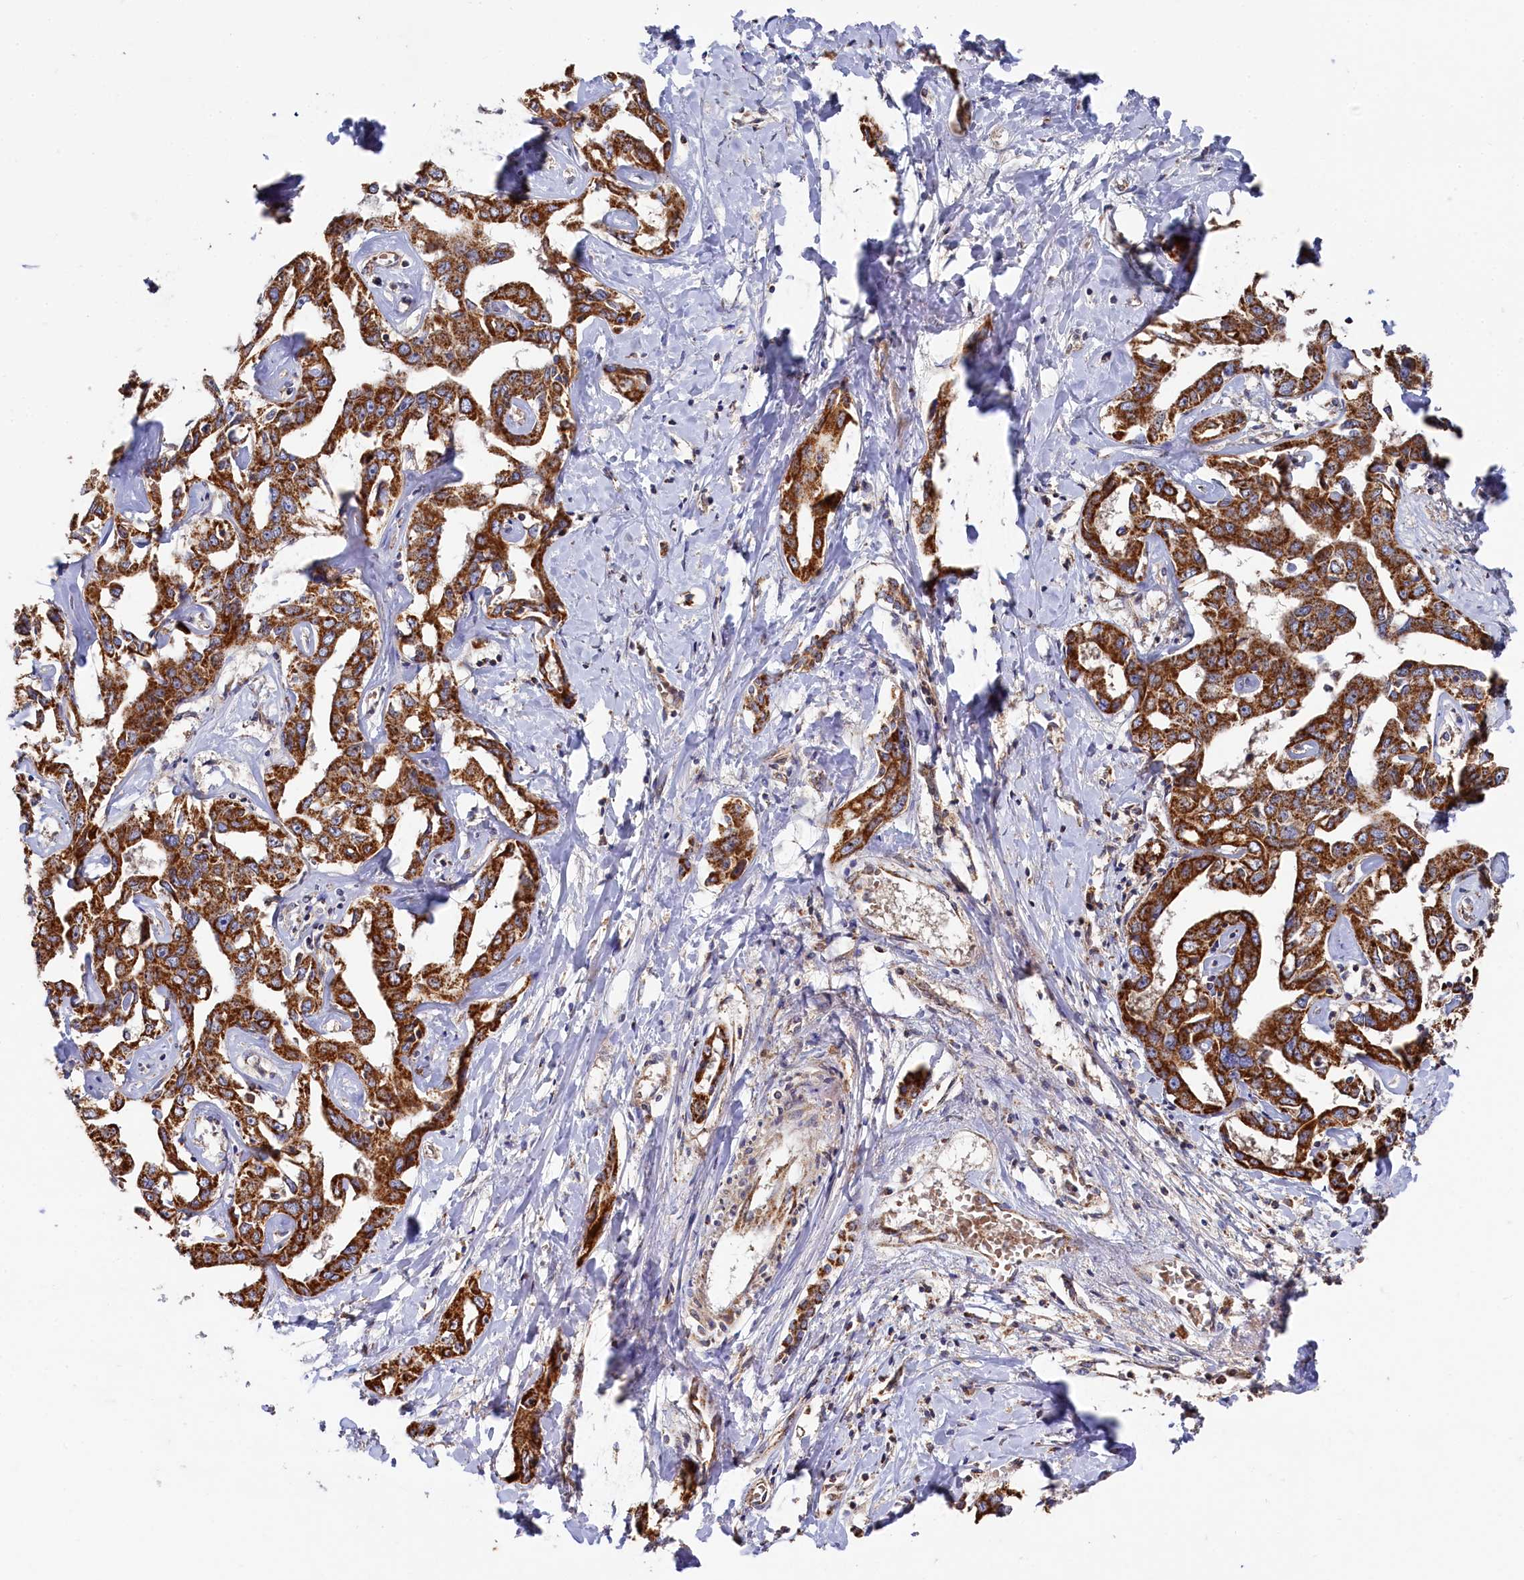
{"staining": {"intensity": "strong", "quantity": ">75%", "location": "cytoplasmic/membranous"}, "tissue": "liver cancer", "cell_type": "Tumor cells", "image_type": "cancer", "snomed": [{"axis": "morphology", "description": "Cholangiocarcinoma"}, {"axis": "topography", "description": "Liver"}], "caption": "Human liver cancer (cholangiocarcinoma) stained with a brown dye shows strong cytoplasmic/membranous positive expression in about >75% of tumor cells.", "gene": "HAUS2", "patient": {"sex": "male", "age": 59}}